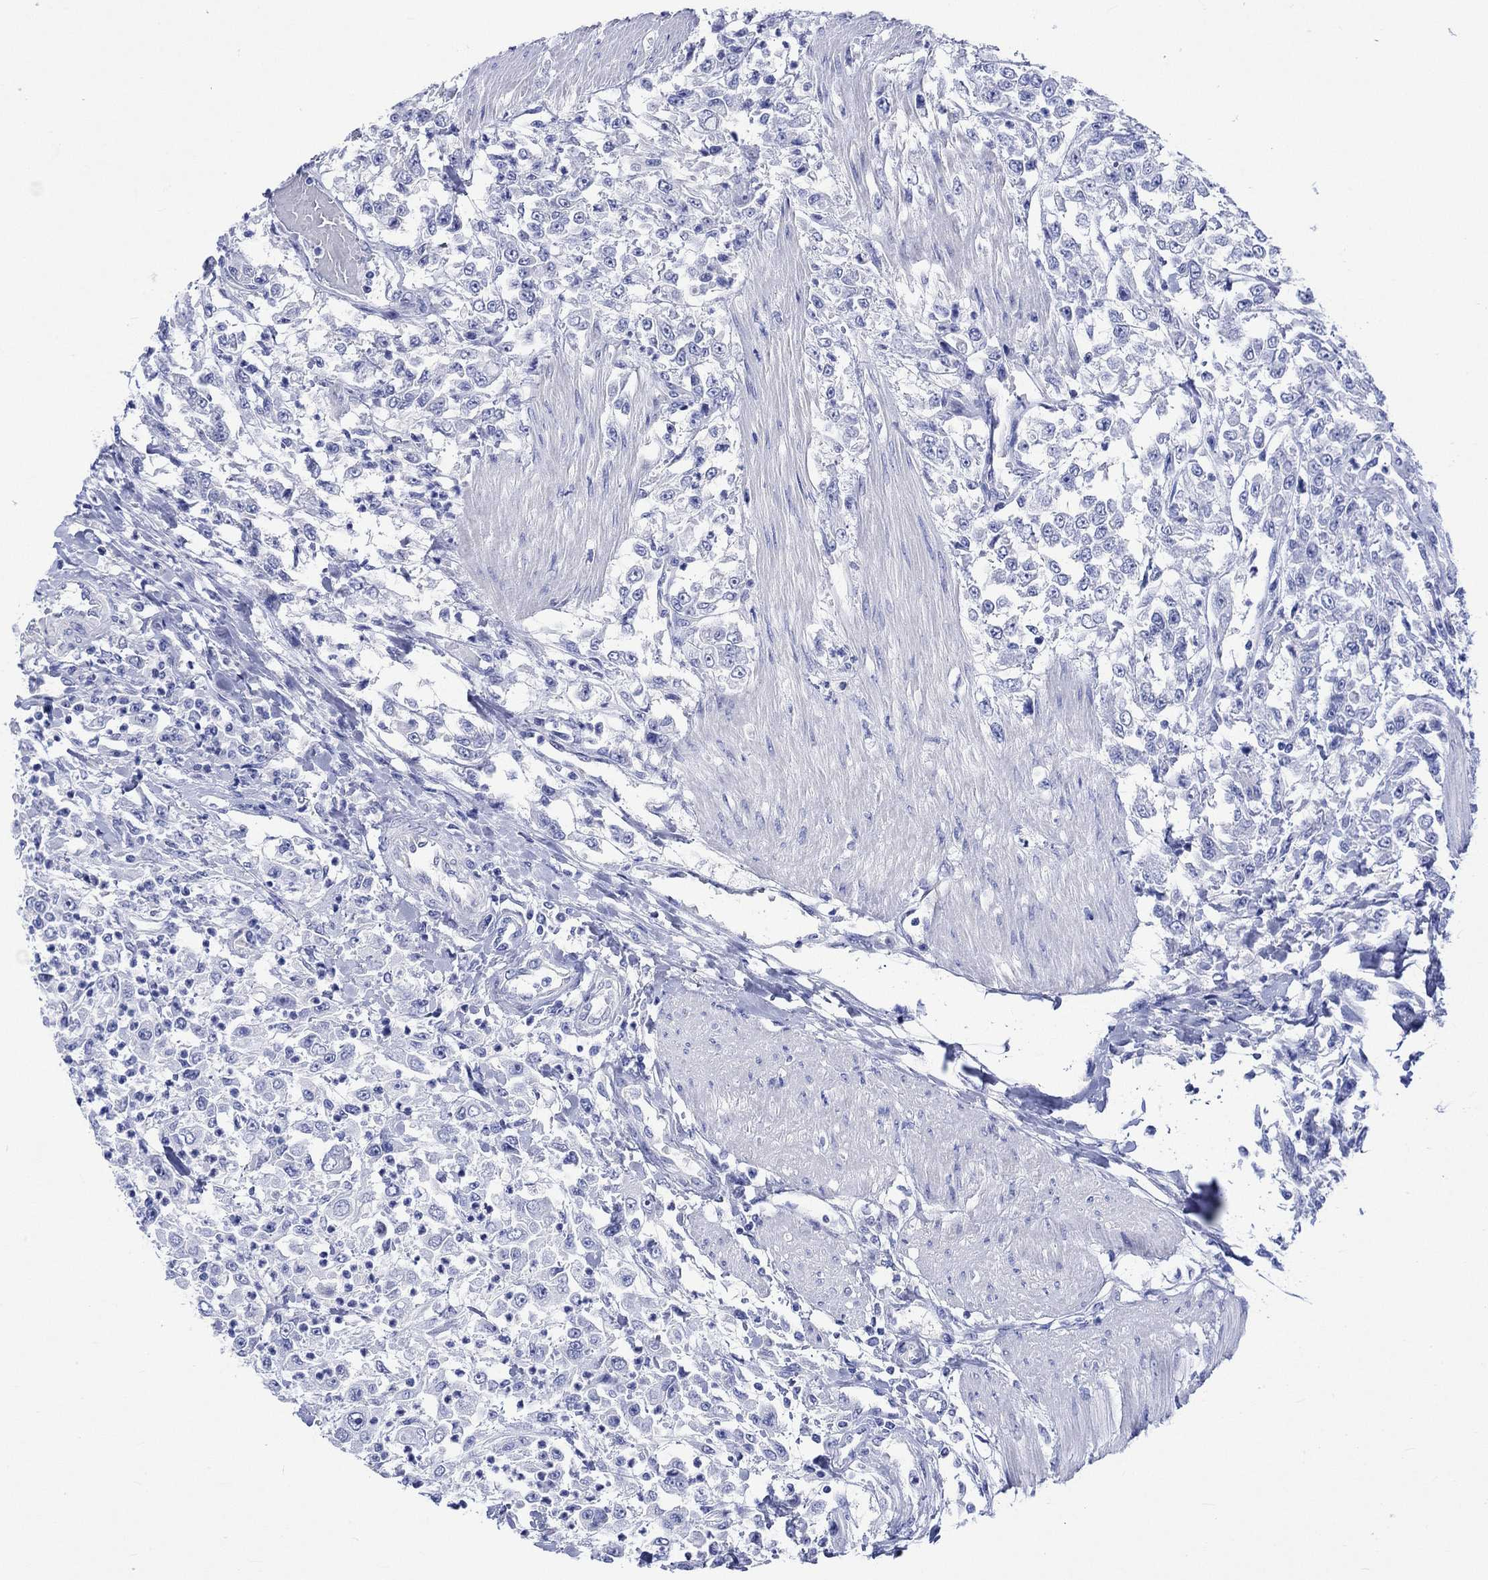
{"staining": {"intensity": "negative", "quantity": "none", "location": "none"}, "tissue": "urothelial cancer", "cell_type": "Tumor cells", "image_type": "cancer", "snomed": [{"axis": "morphology", "description": "Urothelial carcinoma, High grade"}, {"axis": "topography", "description": "Urinary bladder"}], "caption": "High power microscopy micrograph of an immunohistochemistry histopathology image of urothelial carcinoma (high-grade), revealing no significant positivity in tumor cells. (DAB (3,3'-diaminobenzidine) immunohistochemistry (IHC) with hematoxylin counter stain).", "gene": "HARBI1", "patient": {"sex": "male", "age": 46}}